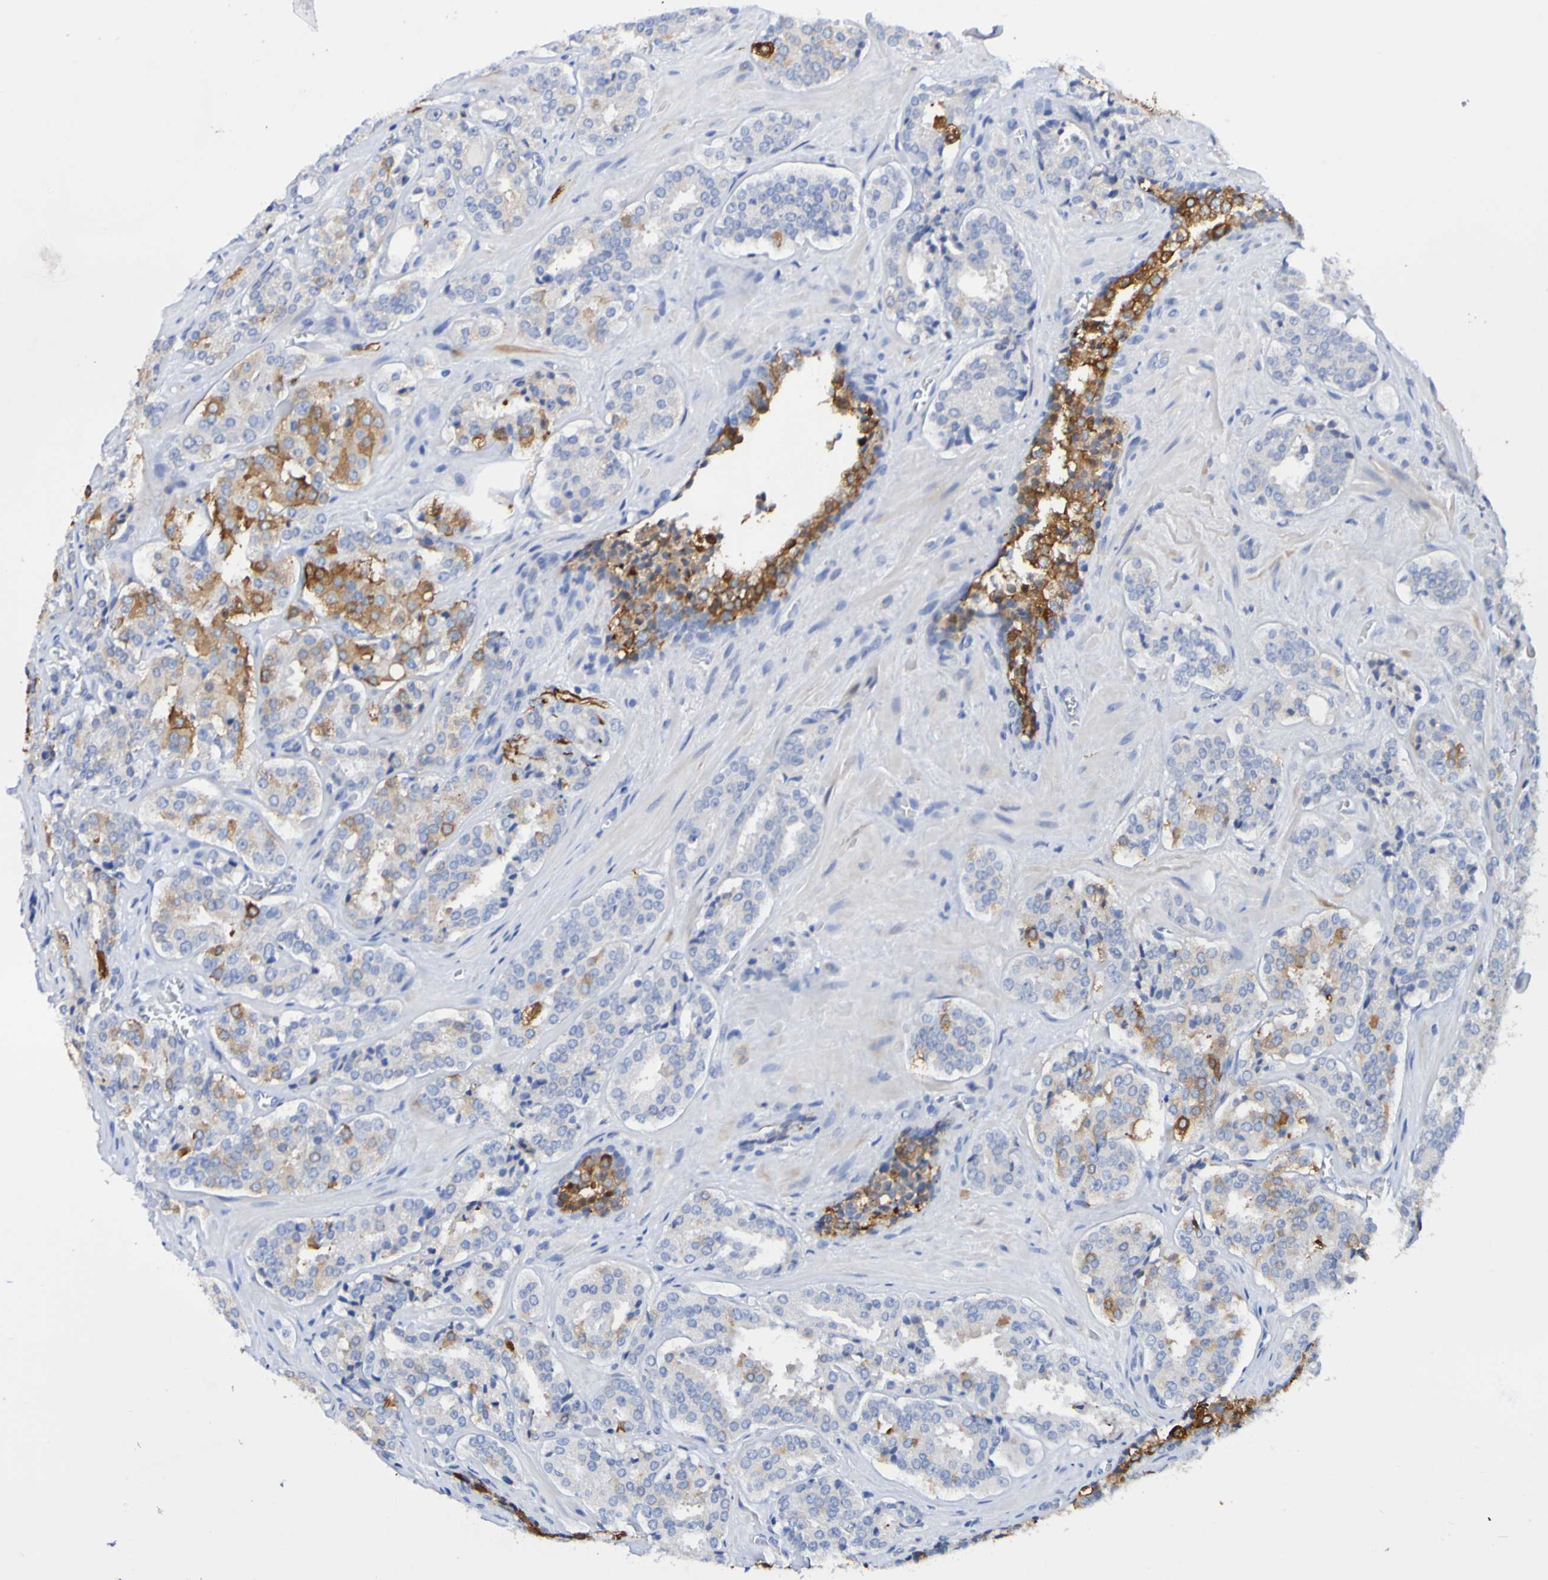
{"staining": {"intensity": "moderate", "quantity": "<25%", "location": "cytoplasmic/membranous"}, "tissue": "prostate cancer", "cell_type": "Tumor cells", "image_type": "cancer", "snomed": [{"axis": "morphology", "description": "Adenocarcinoma, High grade"}, {"axis": "topography", "description": "Prostate"}], "caption": "An immunohistochemistry histopathology image of neoplastic tissue is shown. Protein staining in brown highlights moderate cytoplasmic/membranous positivity in prostate cancer (high-grade adenocarcinoma) within tumor cells. The protein of interest is stained brown, and the nuclei are stained in blue (DAB IHC with brightfield microscopy, high magnification).", "gene": "SEZ6", "patient": {"sex": "male", "age": 60}}